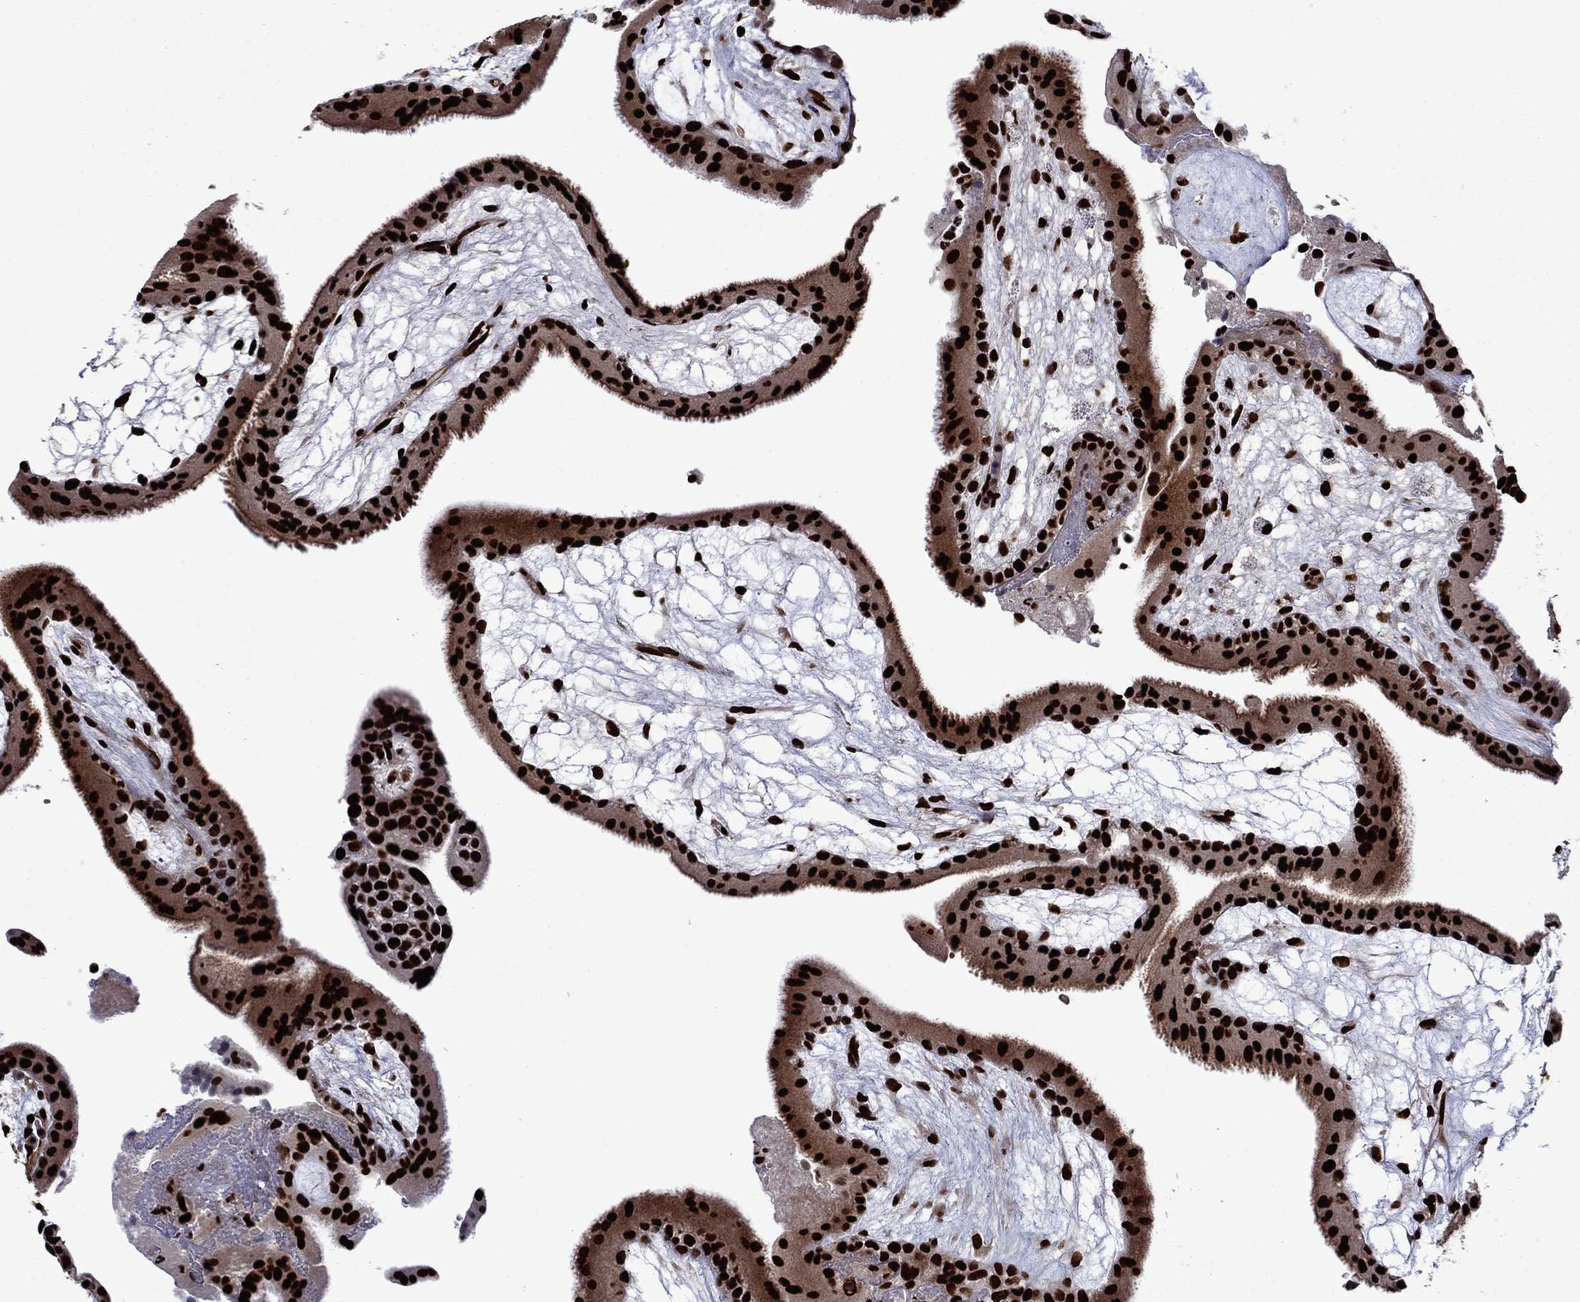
{"staining": {"intensity": "strong", "quantity": ">75%", "location": "nuclear"}, "tissue": "placenta", "cell_type": "Decidual cells", "image_type": "normal", "snomed": [{"axis": "morphology", "description": "Normal tissue, NOS"}, {"axis": "topography", "description": "Placenta"}], "caption": "Placenta stained with immunohistochemistry demonstrates strong nuclear positivity in about >75% of decidual cells.", "gene": "LIMK1", "patient": {"sex": "female", "age": 19}}